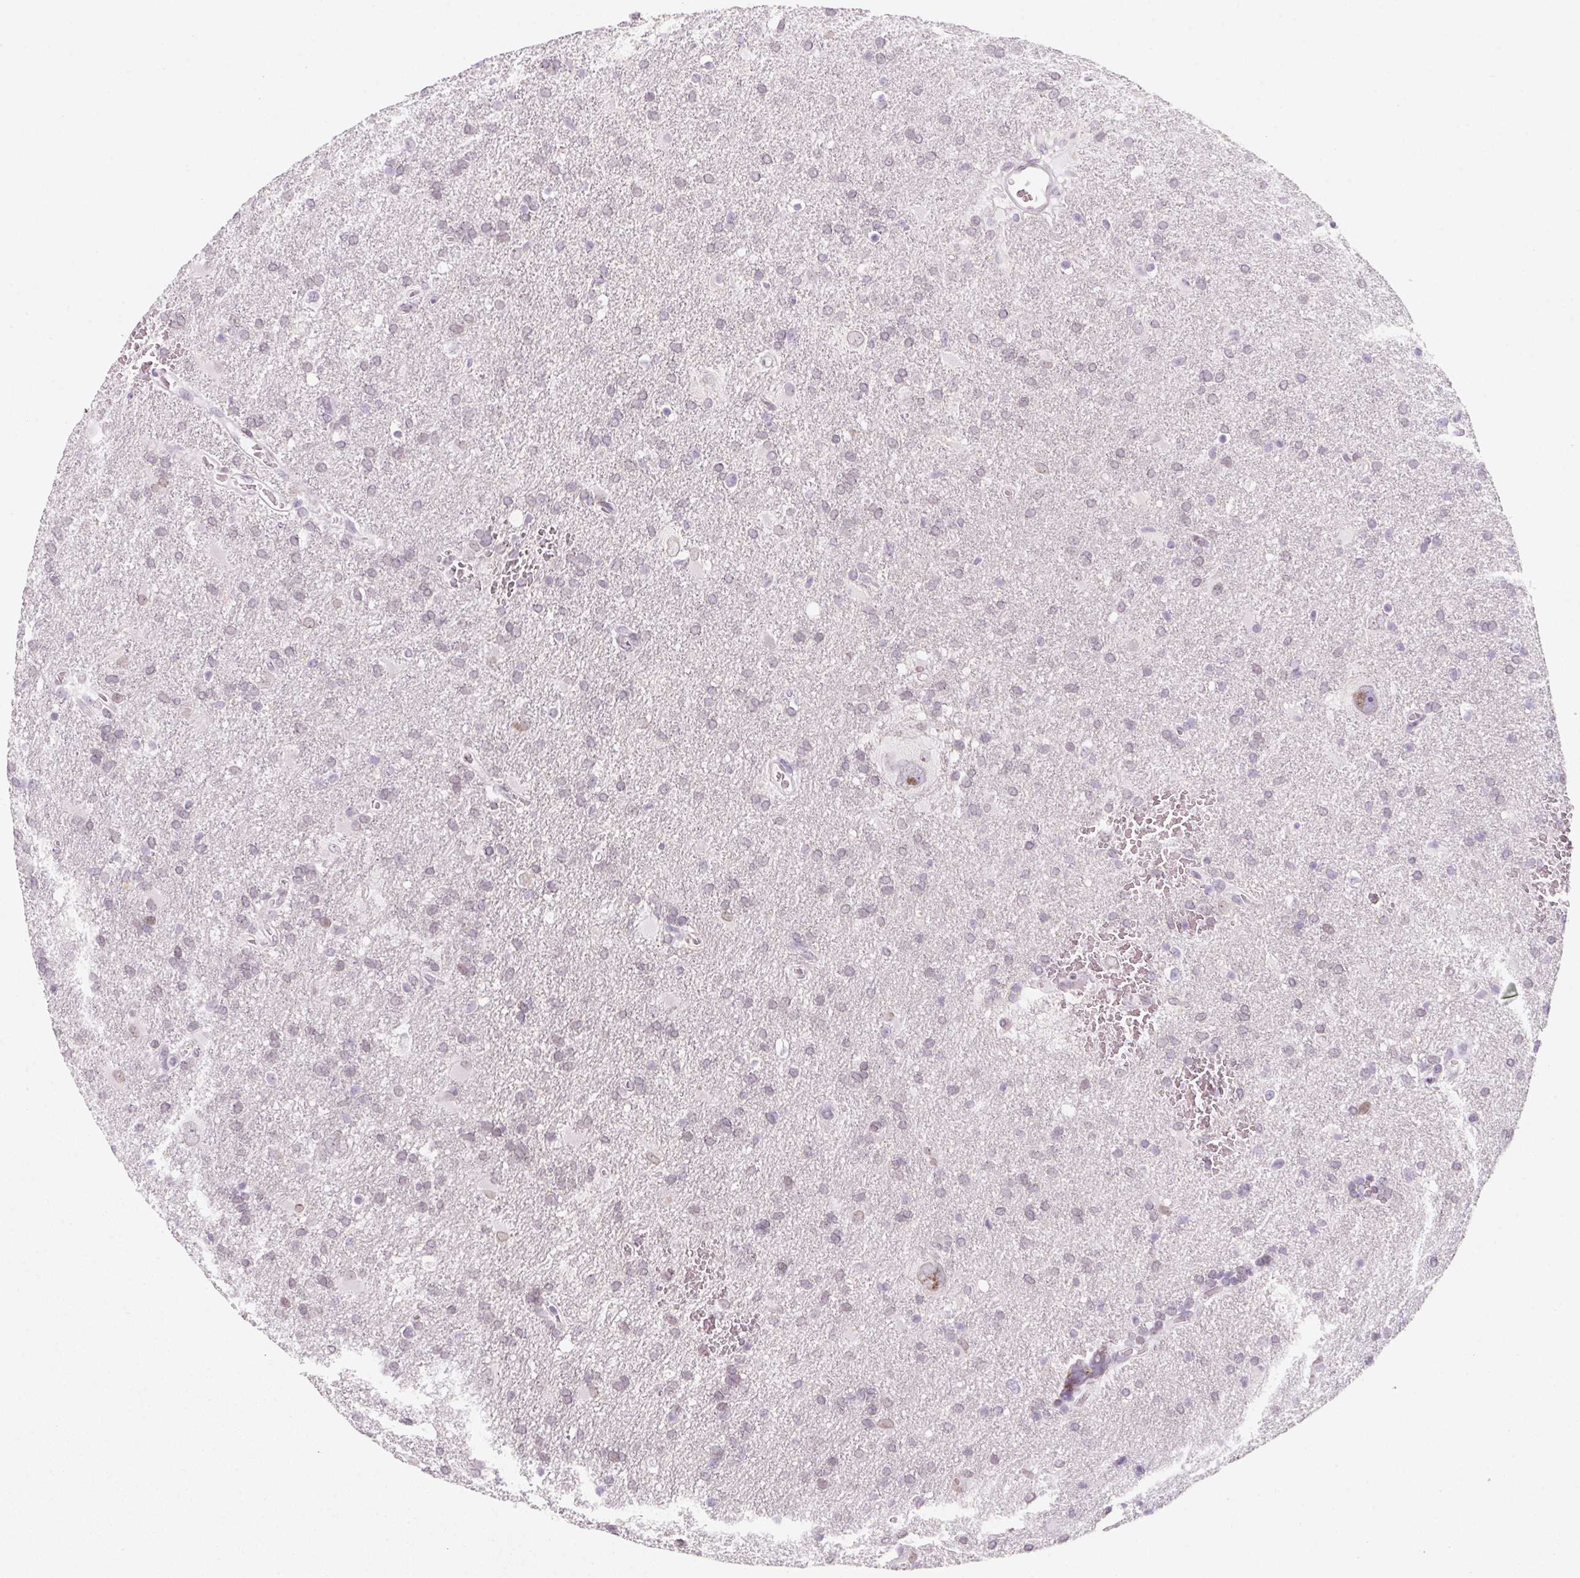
{"staining": {"intensity": "weak", "quantity": "<25%", "location": "nuclear"}, "tissue": "glioma", "cell_type": "Tumor cells", "image_type": "cancer", "snomed": [{"axis": "morphology", "description": "Glioma, malignant, Low grade"}, {"axis": "topography", "description": "Brain"}], "caption": "A high-resolution image shows immunohistochemistry (IHC) staining of malignant low-grade glioma, which shows no significant staining in tumor cells. The staining is performed using DAB brown chromogen with nuclei counter-stained in using hematoxylin.", "gene": "KCNQ2", "patient": {"sex": "male", "age": 66}}